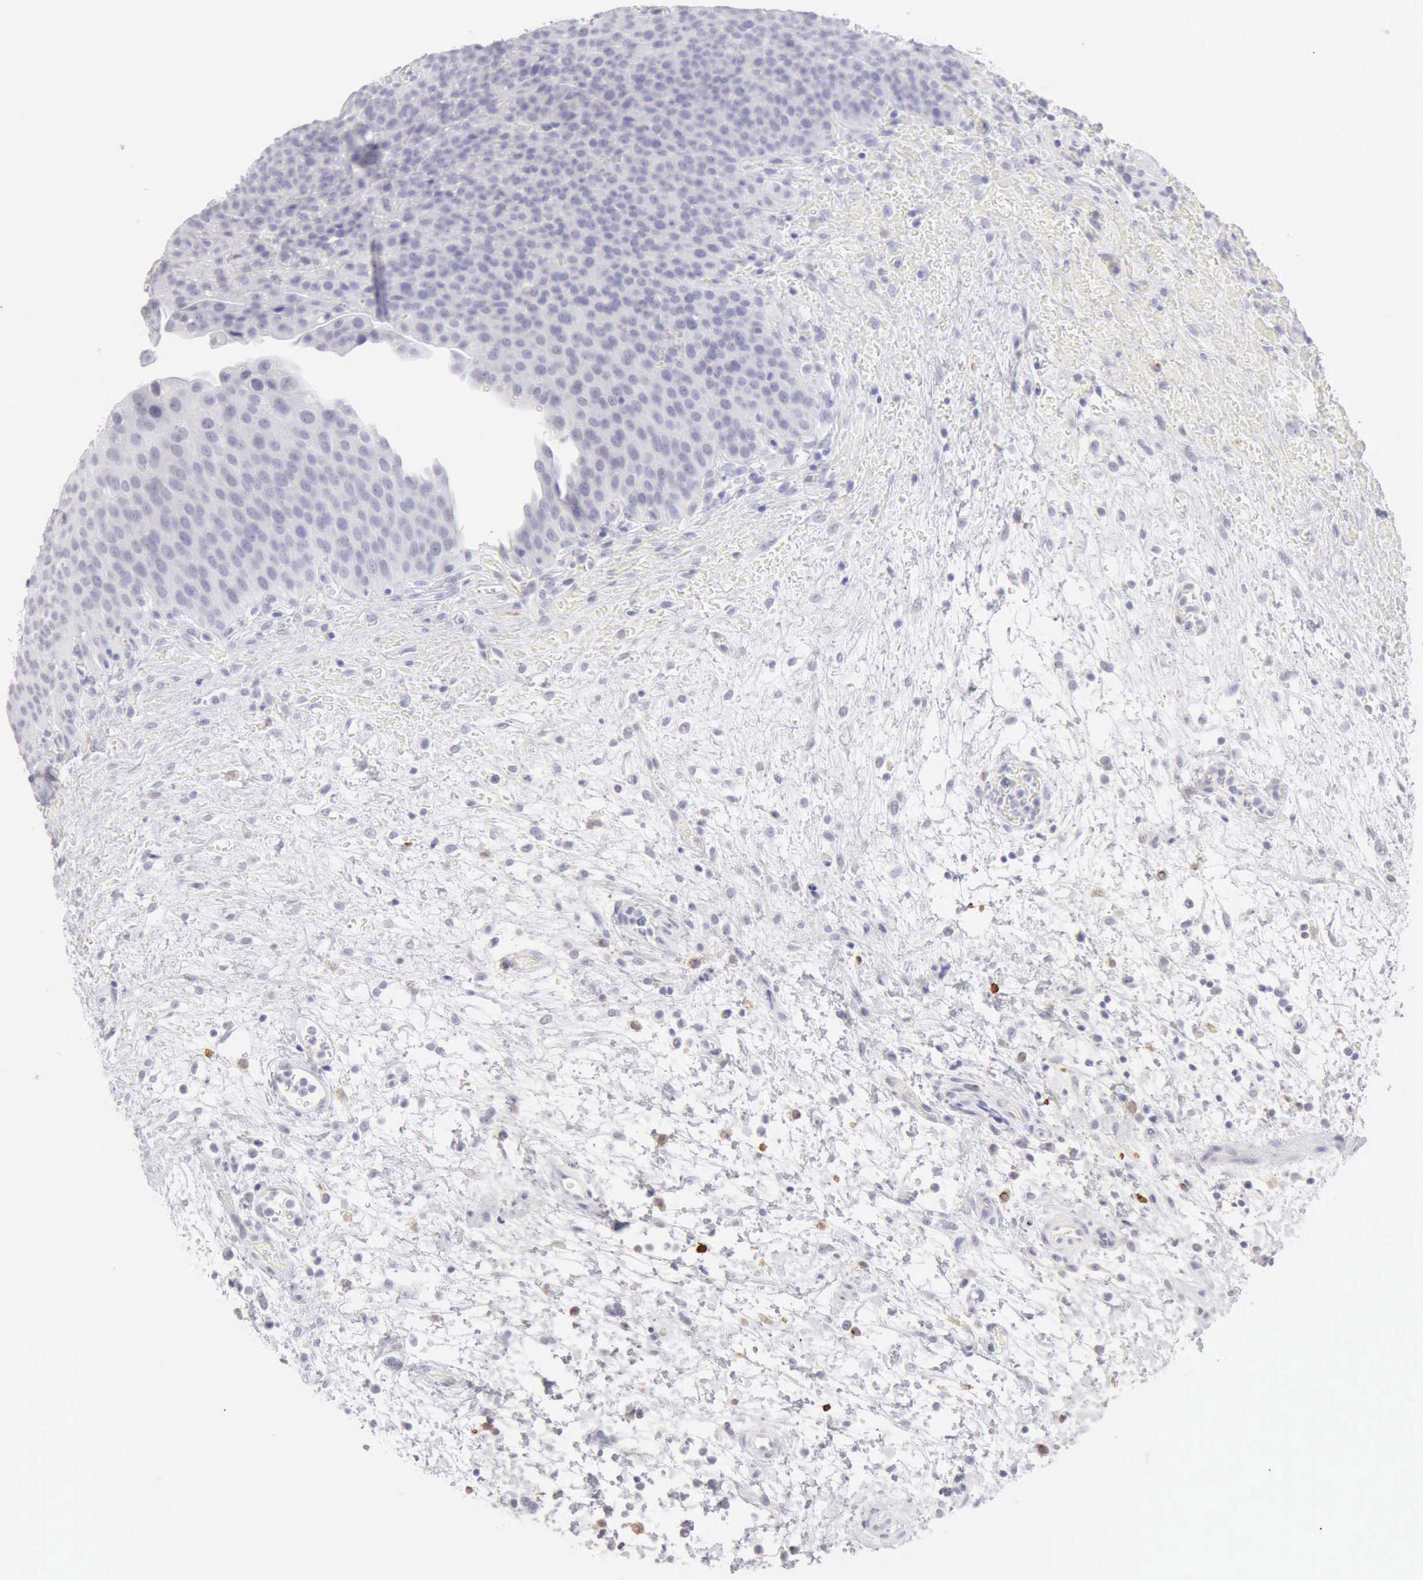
{"staining": {"intensity": "negative", "quantity": "none", "location": "none"}, "tissue": "urinary bladder", "cell_type": "Urothelial cells", "image_type": "normal", "snomed": [{"axis": "morphology", "description": "Normal tissue, NOS"}, {"axis": "topography", "description": "Smooth muscle"}, {"axis": "topography", "description": "Urinary bladder"}], "caption": "The histopathology image exhibits no staining of urothelial cells in unremarkable urinary bladder. Brightfield microscopy of immunohistochemistry stained with DAB (brown) and hematoxylin (blue), captured at high magnification.", "gene": "RNASE1", "patient": {"sex": "male", "age": 35}}